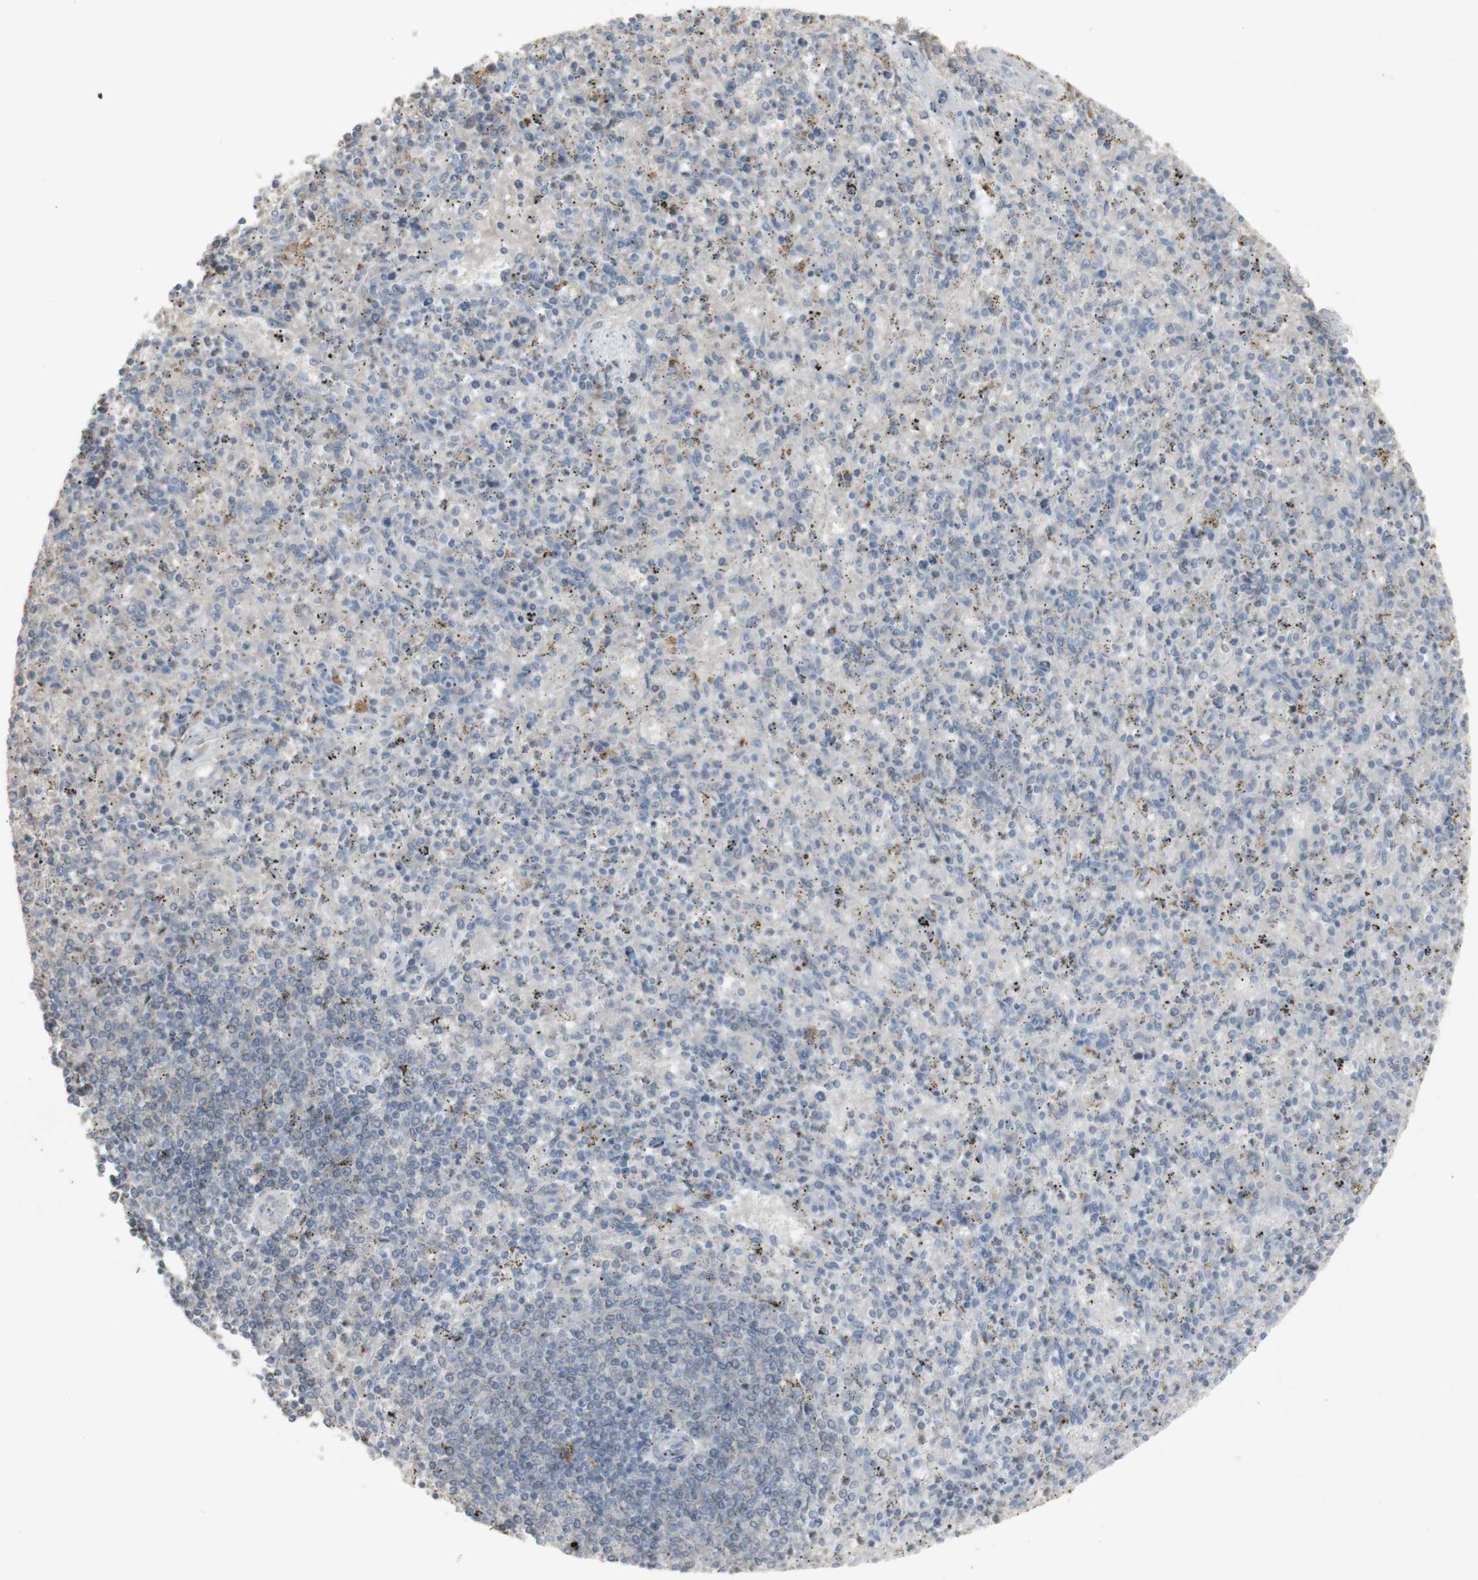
{"staining": {"intensity": "negative", "quantity": "none", "location": "none"}, "tissue": "spleen", "cell_type": "Cells in red pulp", "image_type": "normal", "snomed": [{"axis": "morphology", "description": "Normal tissue, NOS"}, {"axis": "topography", "description": "Spleen"}], "caption": "Immunohistochemical staining of normal human spleen exhibits no significant positivity in cells in red pulp.", "gene": "INS", "patient": {"sex": "male", "age": 72}}